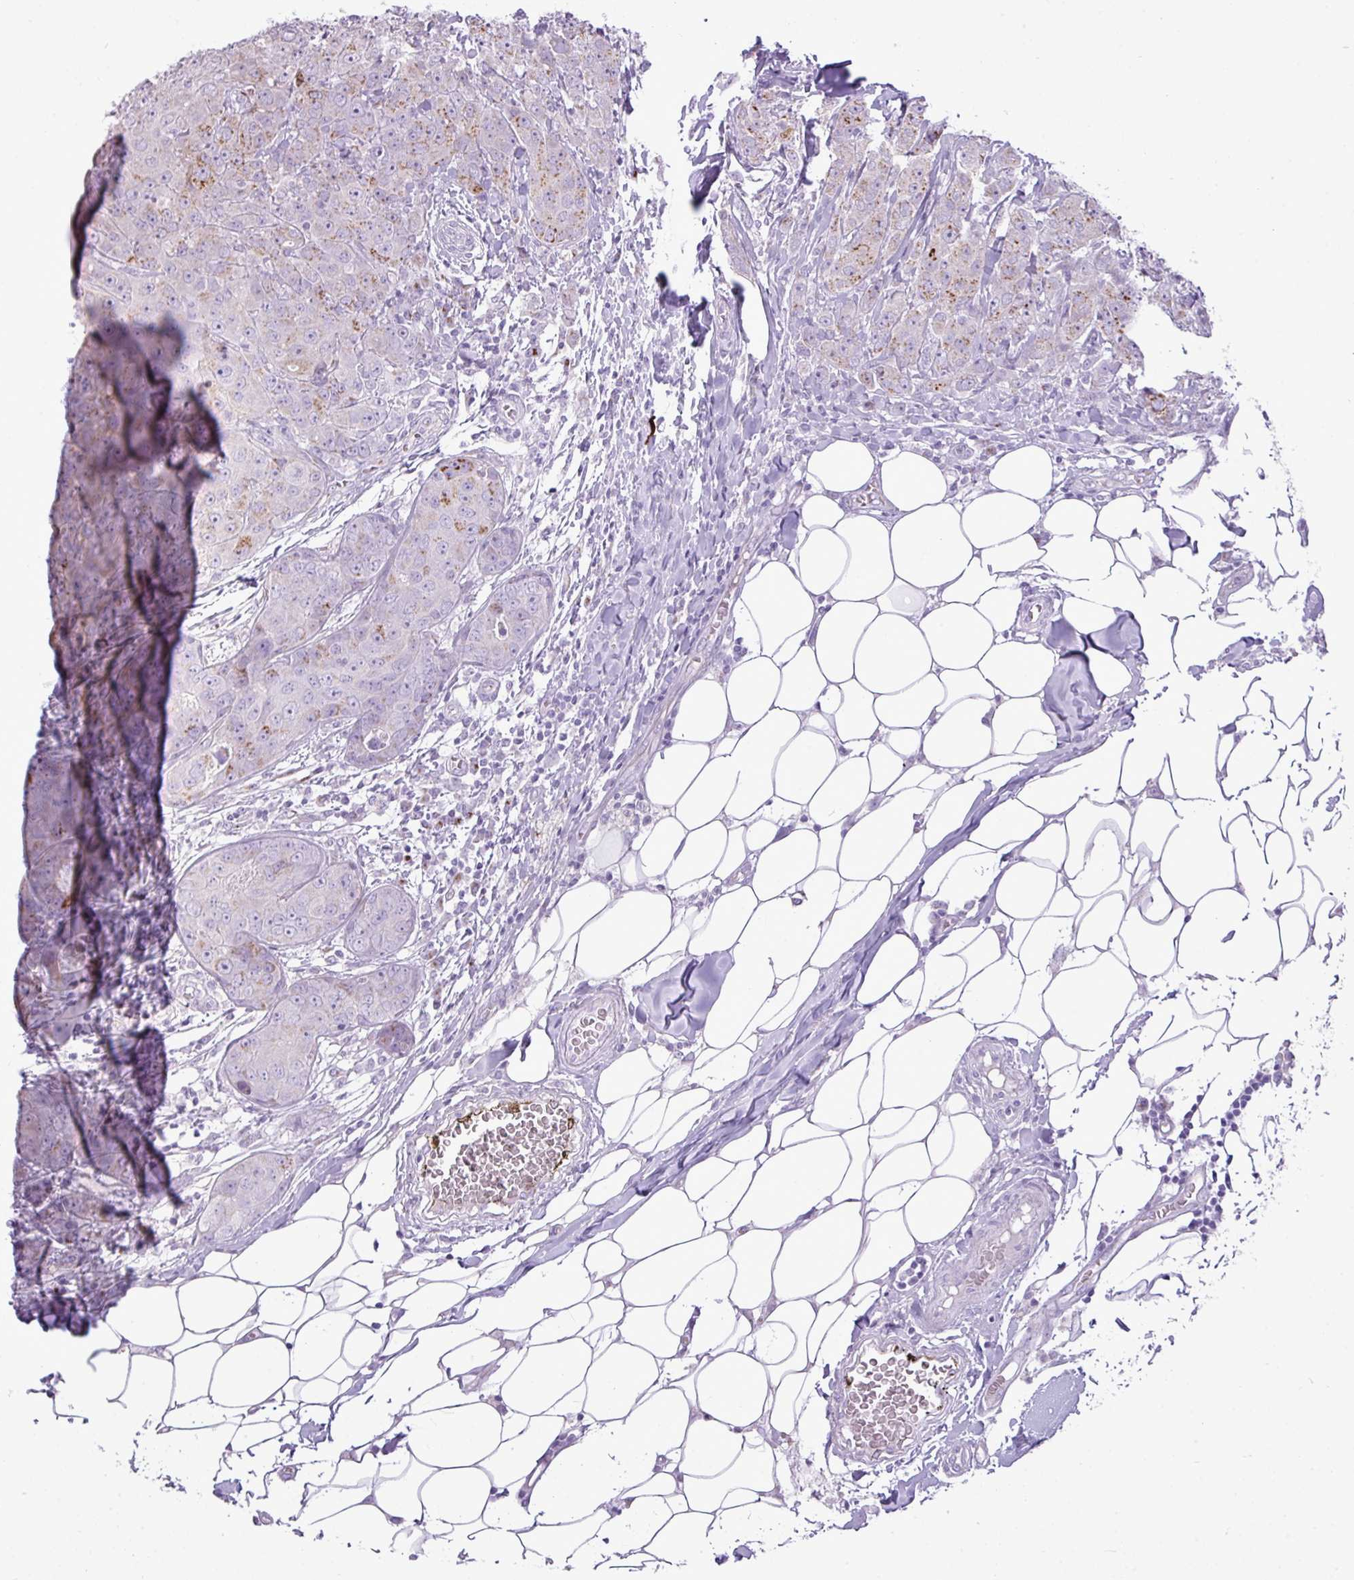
{"staining": {"intensity": "moderate", "quantity": "<25%", "location": "cytoplasmic/membranous"}, "tissue": "breast cancer", "cell_type": "Tumor cells", "image_type": "cancer", "snomed": [{"axis": "morphology", "description": "Duct carcinoma"}, {"axis": "topography", "description": "Breast"}], "caption": "Invasive ductal carcinoma (breast) was stained to show a protein in brown. There is low levels of moderate cytoplasmic/membranous positivity in approximately <25% of tumor cells.", "gene": "FAM43A", "patient": {"sex": "female", "age": 43}}